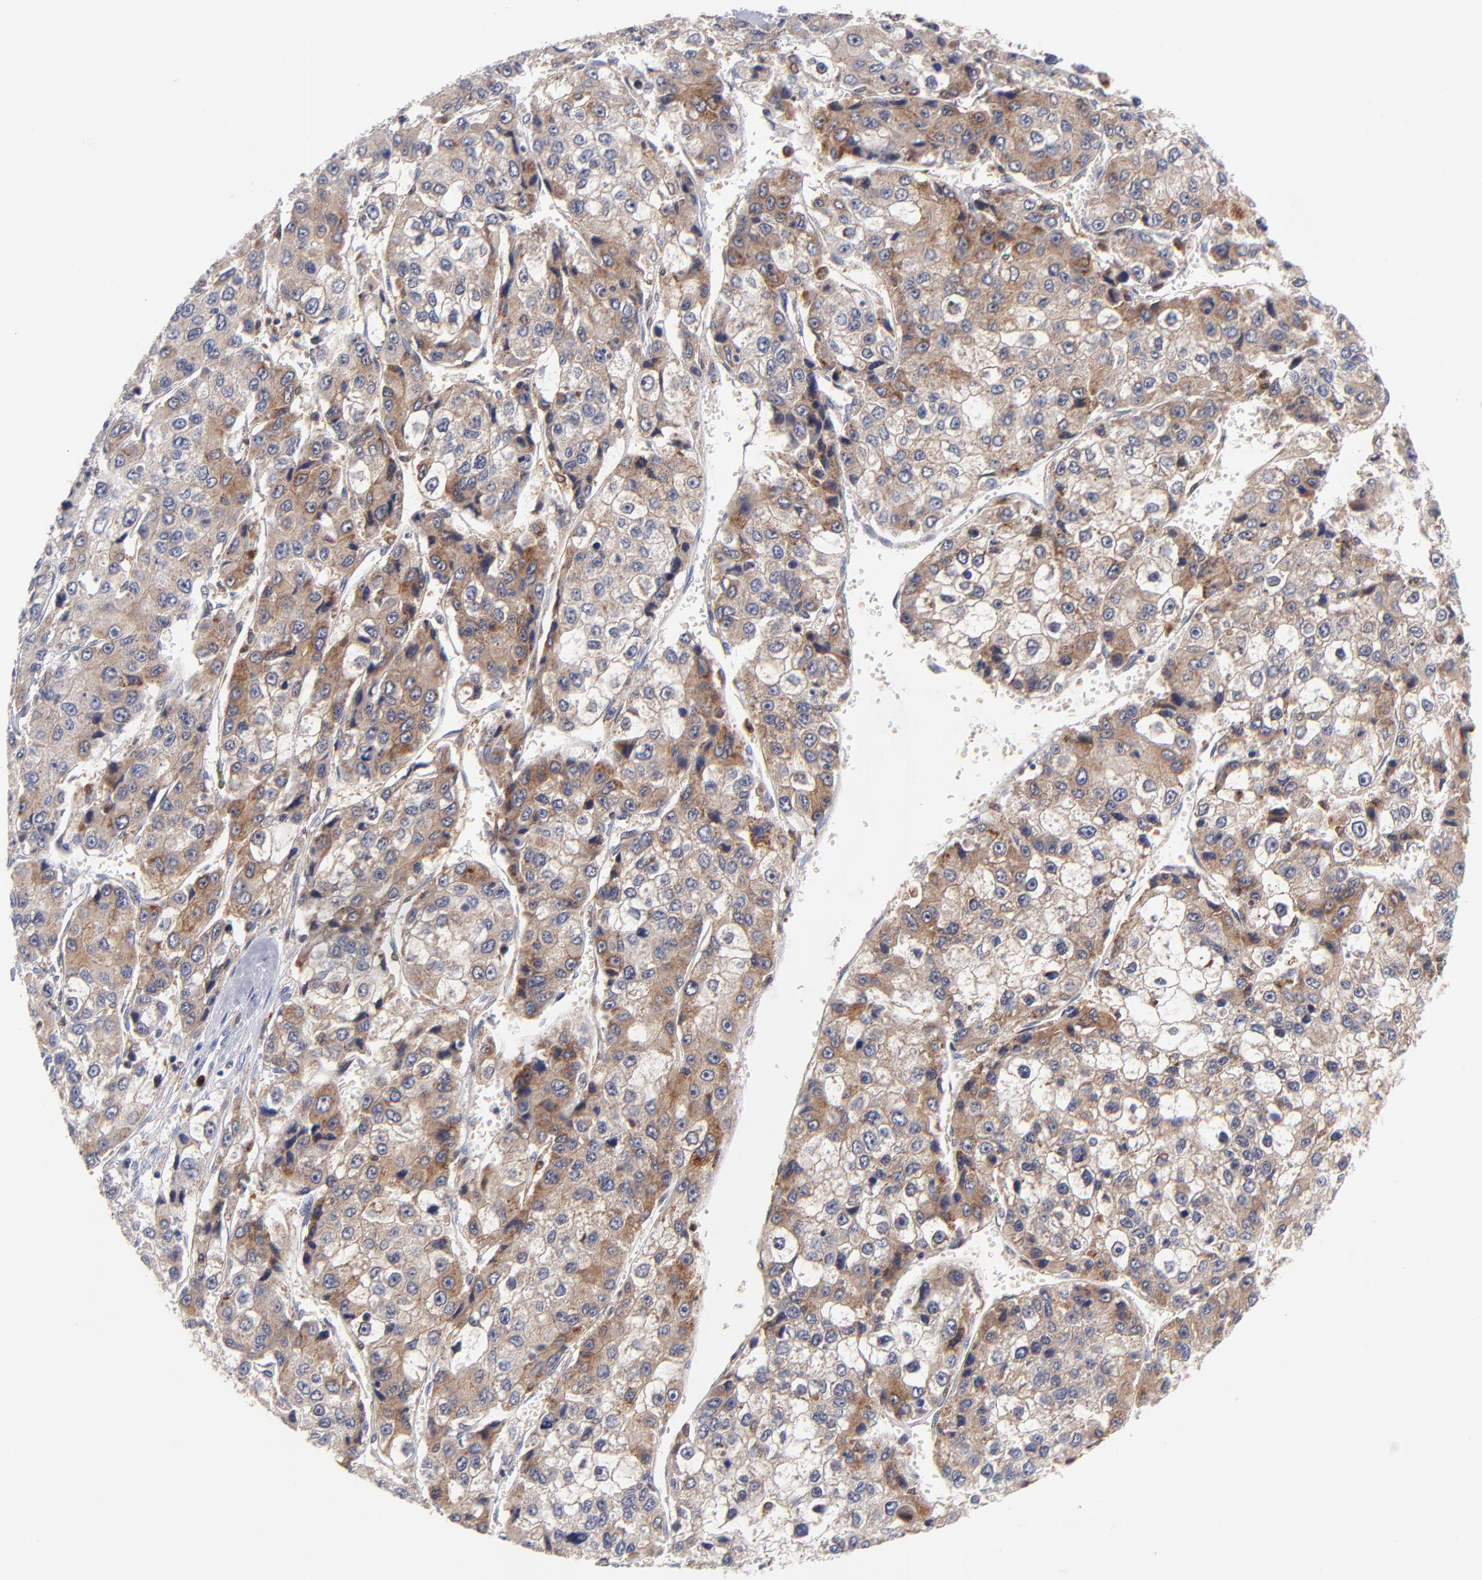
{"staining": {"intensity": "weak", "quantity": ">75%", "location": "cytoplasmic/membranous"}, "tissue": "liver cancer", "cell_type": "Tumor cells", "image_type": "cancer", "snomed": [{"axis": "morphology", "description": "Carcinoma, Hepatocellular, NOS"}, {"axis": "topography", "description": "Liver"}], "caption": "Liver cancer (hepatocellular carcinoma) stained with a brown dye demonstrates weak cytoplasmic/membranous positive expression in approximately >75% of tumor cells.", "gene": "BID", "patient": {"sex": "female", "age": 66}}